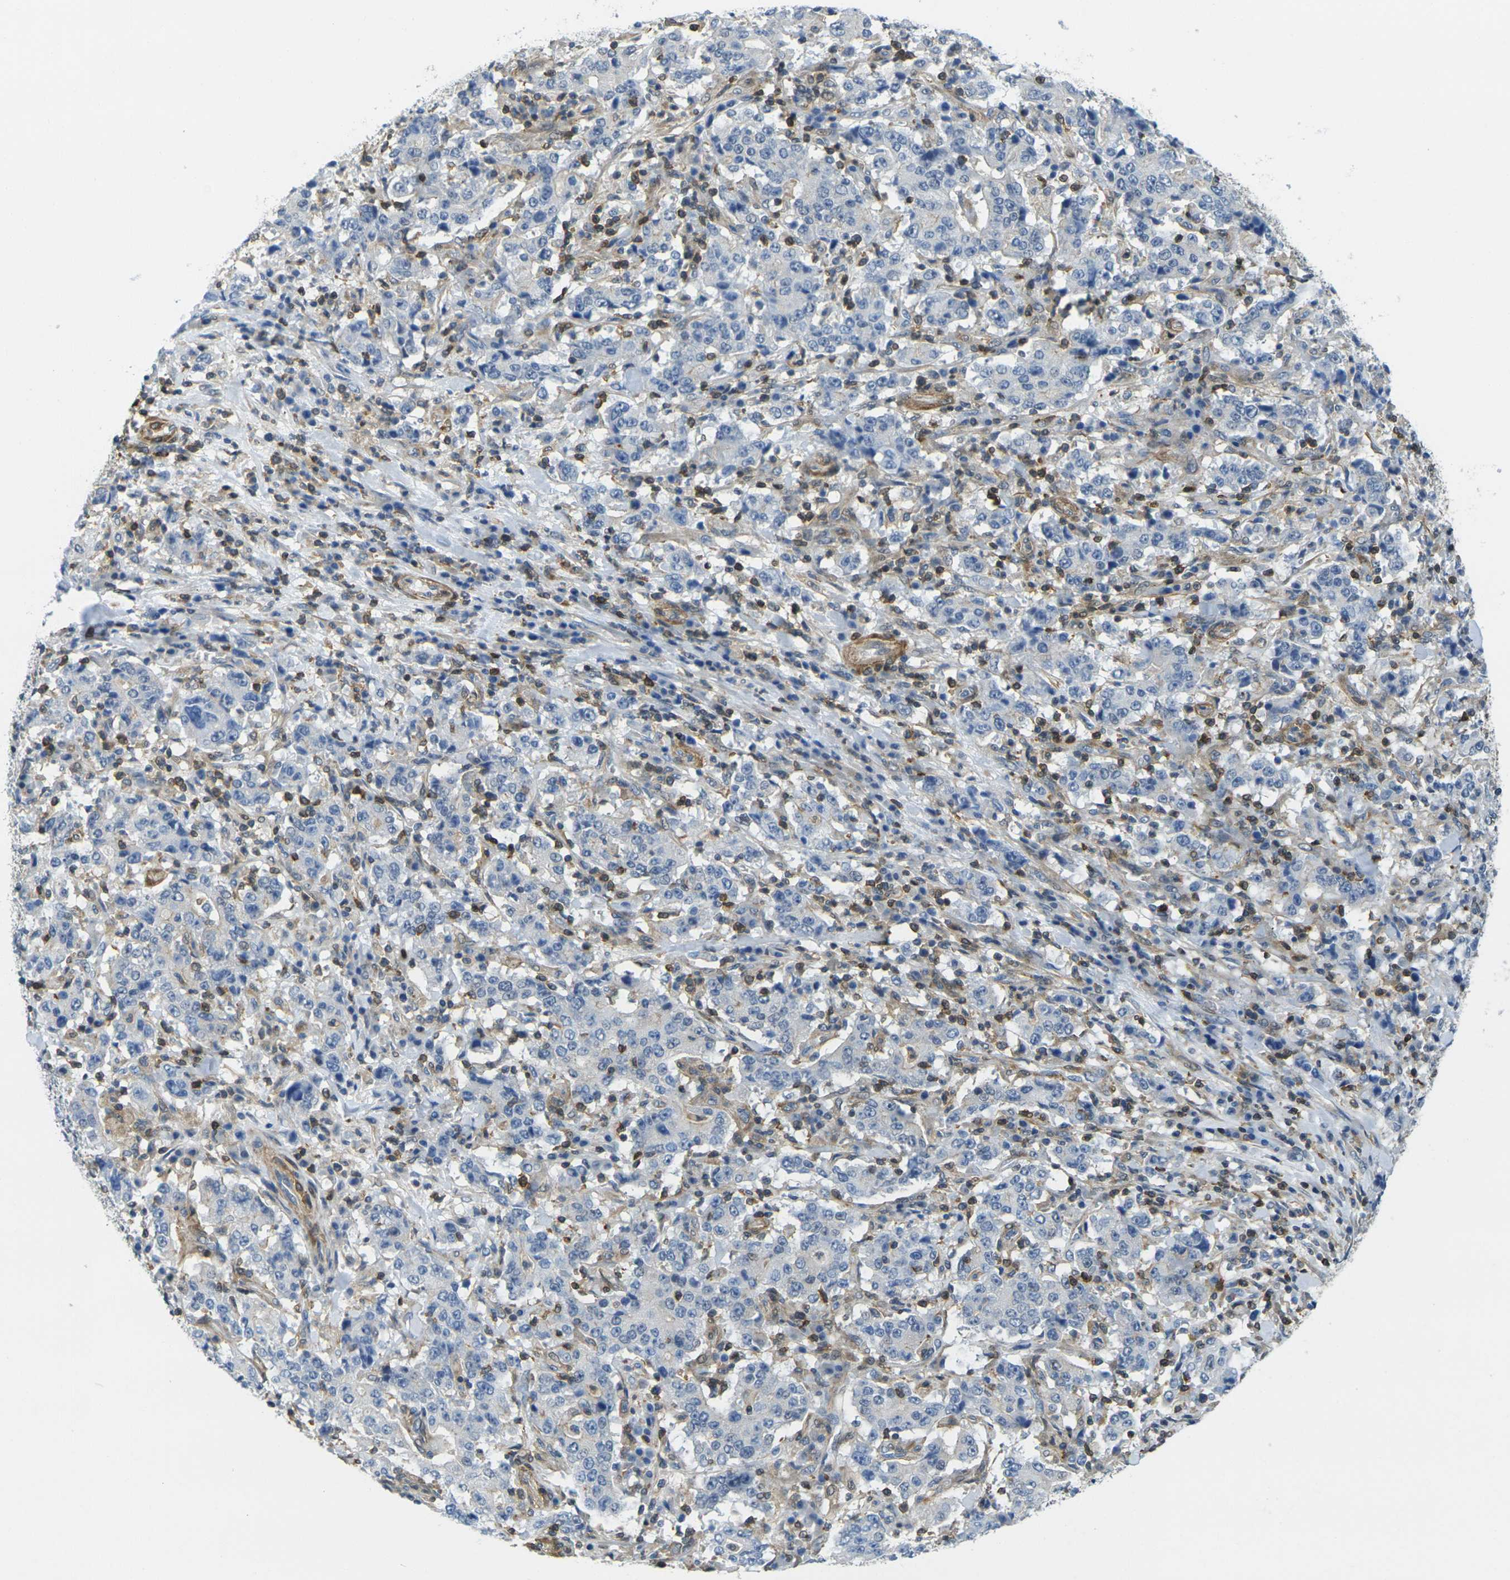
{"staining": {"intensity": "negative", "quantity": "none", "location": "none"}, "tissue": "stomach cancer", "cell_type": "Tumor cells", "image_type": "cancer", "snomed": [{"axis": "morphology", "description": "Normal tissue, NOS"}, {"axis": "morphology", "description": "Adenocarcinoma, NOS"}, {"axis": "topography", "description": "Stomach, upper"}, {"axis": "topography", "description": "Stomach"}], "caption": "This is an immunohistochemistry micrograph of human stomach cancer. There is no staining in tumor cells.", "gene": "LASP1", "patient": {"sex": "male", "age": 59}}